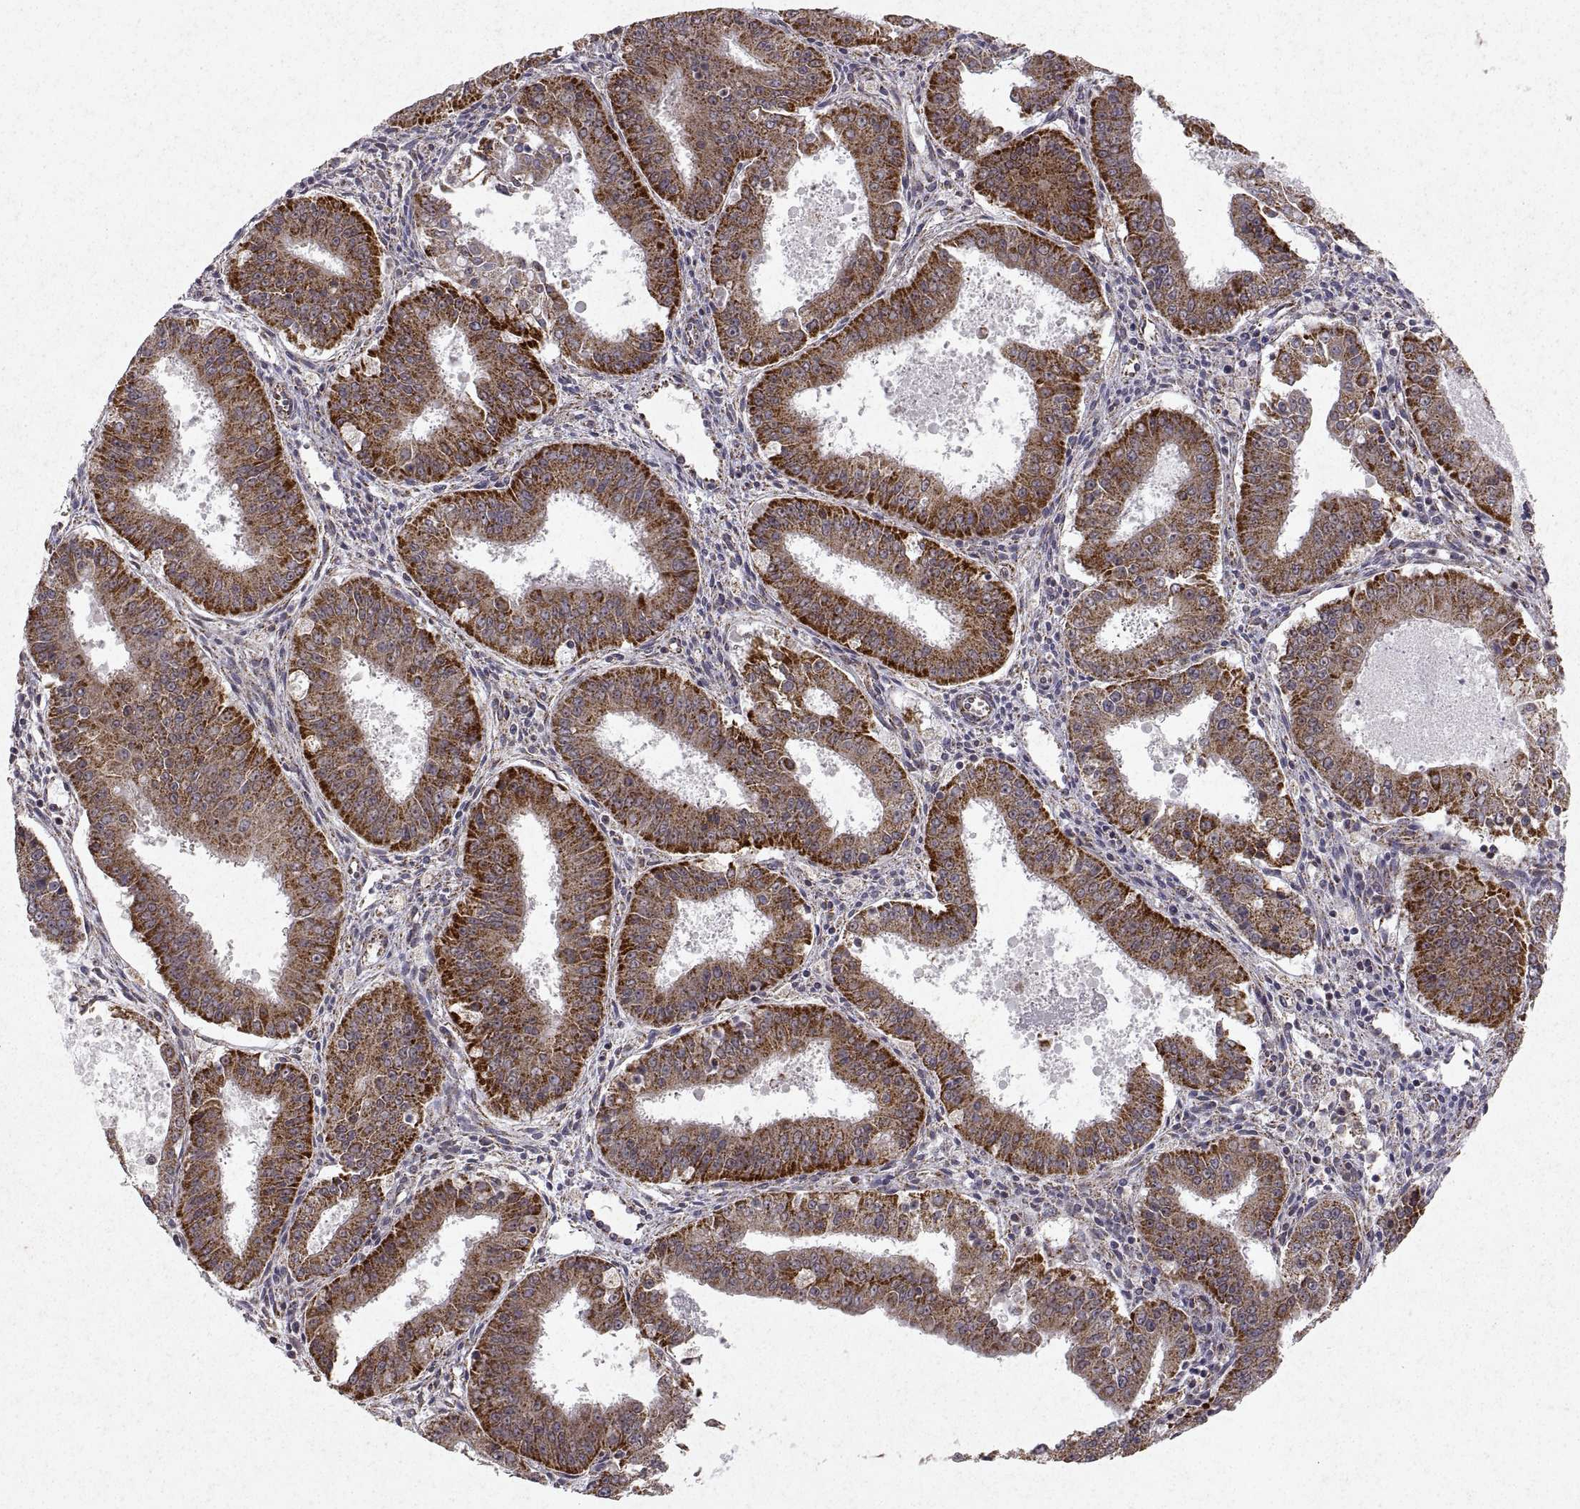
{"staining": {"intensity": "strong", "quantity": "25%-75%", "location": "cytoplasmic/membranous"}, "tissue": "ovarian cancer", "cell_type": "Tumor cells", "image_type": "cancer", "snomed": [{"axis": "morphology", "description": "Carcinoma, endometroid"}, {"axis": "topography", "description": "Ovary"}], "caption": "Tumor cells show high levels of strong cytoplasmic/membranous expression in approximately 25%-75% of cells in ovarian cancer.", "gene": "MANBAL", "patient": {"sex": "female", "age": 42}}